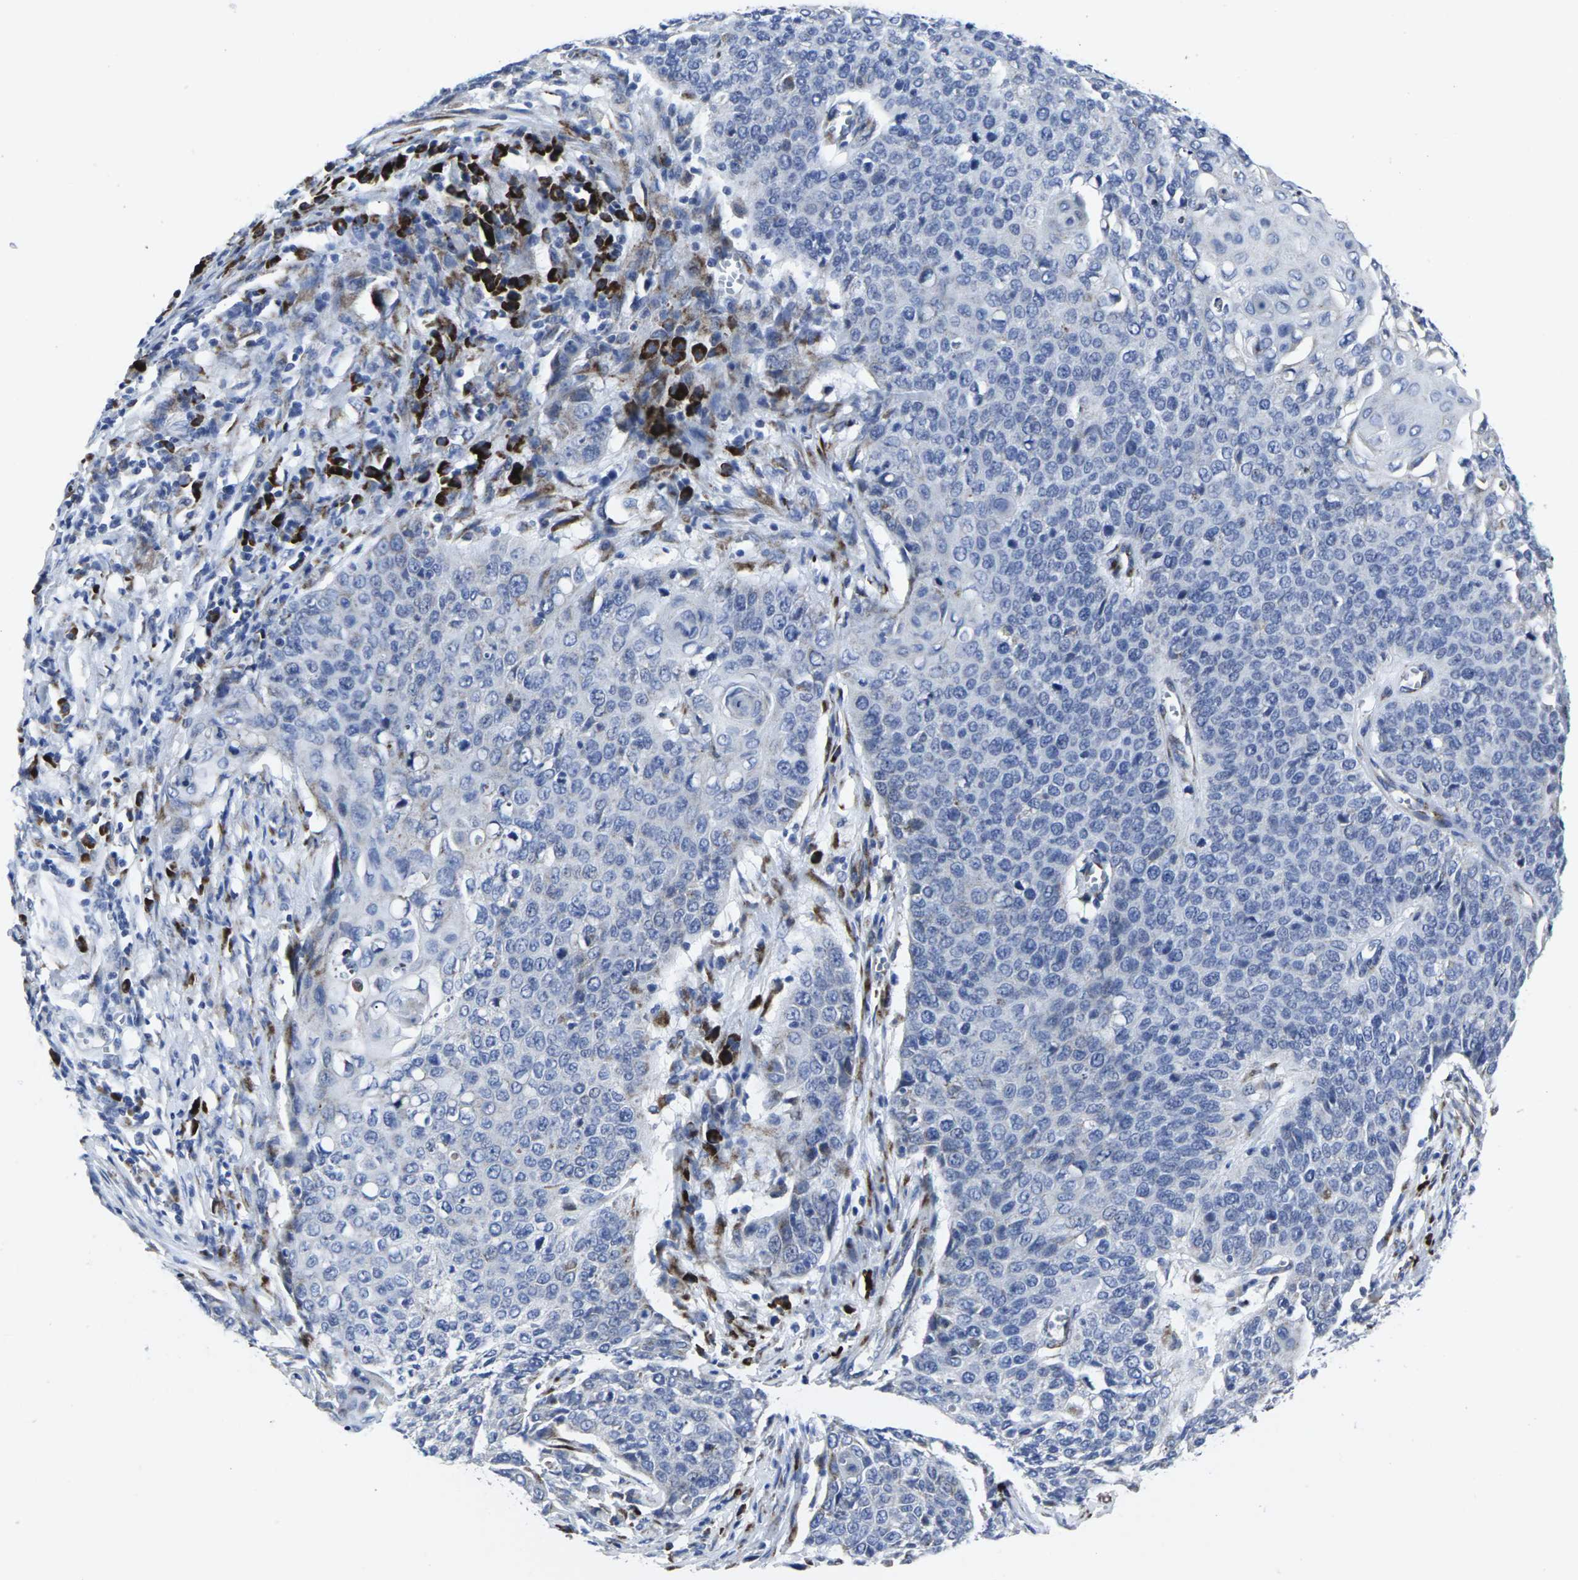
{"staining": {"intensity": "weak", "quantity": "<25%", "location": "cytoplasmic/membranous"}, "tissue": "cervical cancer", "cell_type": "Tumor cells", "image_type": "cancer", "snomed": [{"axis": "morphology", "description": "Squamous cell carcinoma, NOS"}, {"axis": "topography", "description": "Cervix"}], "caption": "Tumor cells are negative for brown protein staining in cervical cancer.", "gene": "RPN1", "patient": {"sex": "female", "age": 39}}